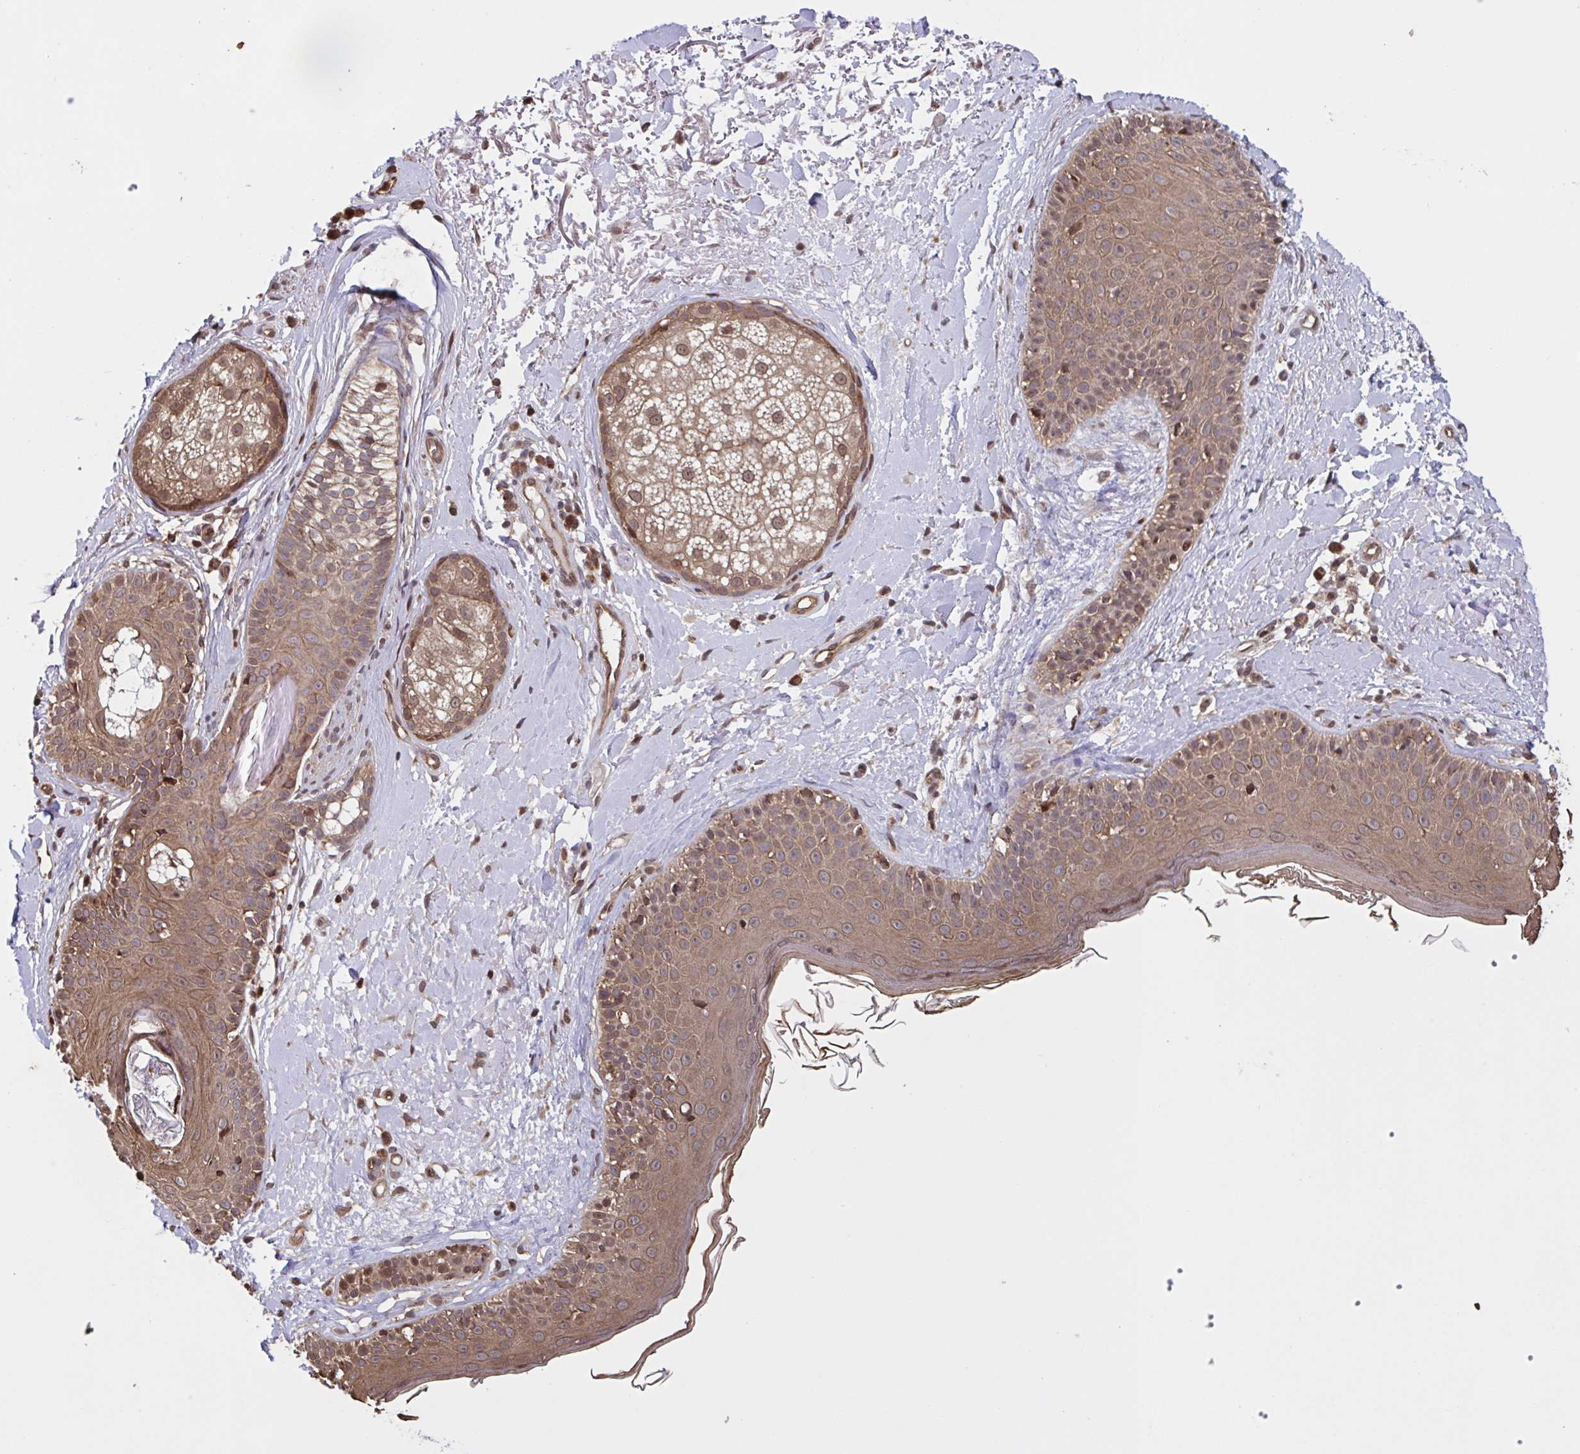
{"staining": {"intensity": "weak", "quantity": ">75%", "location": "cytoplasmic/membranous"}, "tissue": "skin", "cell_type": "Fibroblasts", "image_type": "normal", "snomed": [{"axis": "morphology", "description": "Normal tissue, NOS"}, {"axis": "topography", "description": "Skin"}], "caption": "Protein expression analysis of benign skin displays weak cytoplasmic/membranous expression in approximately >75% of fibroblasts.", "gene": "SEC63", "patient": {"sex": "male", "age": 73}}